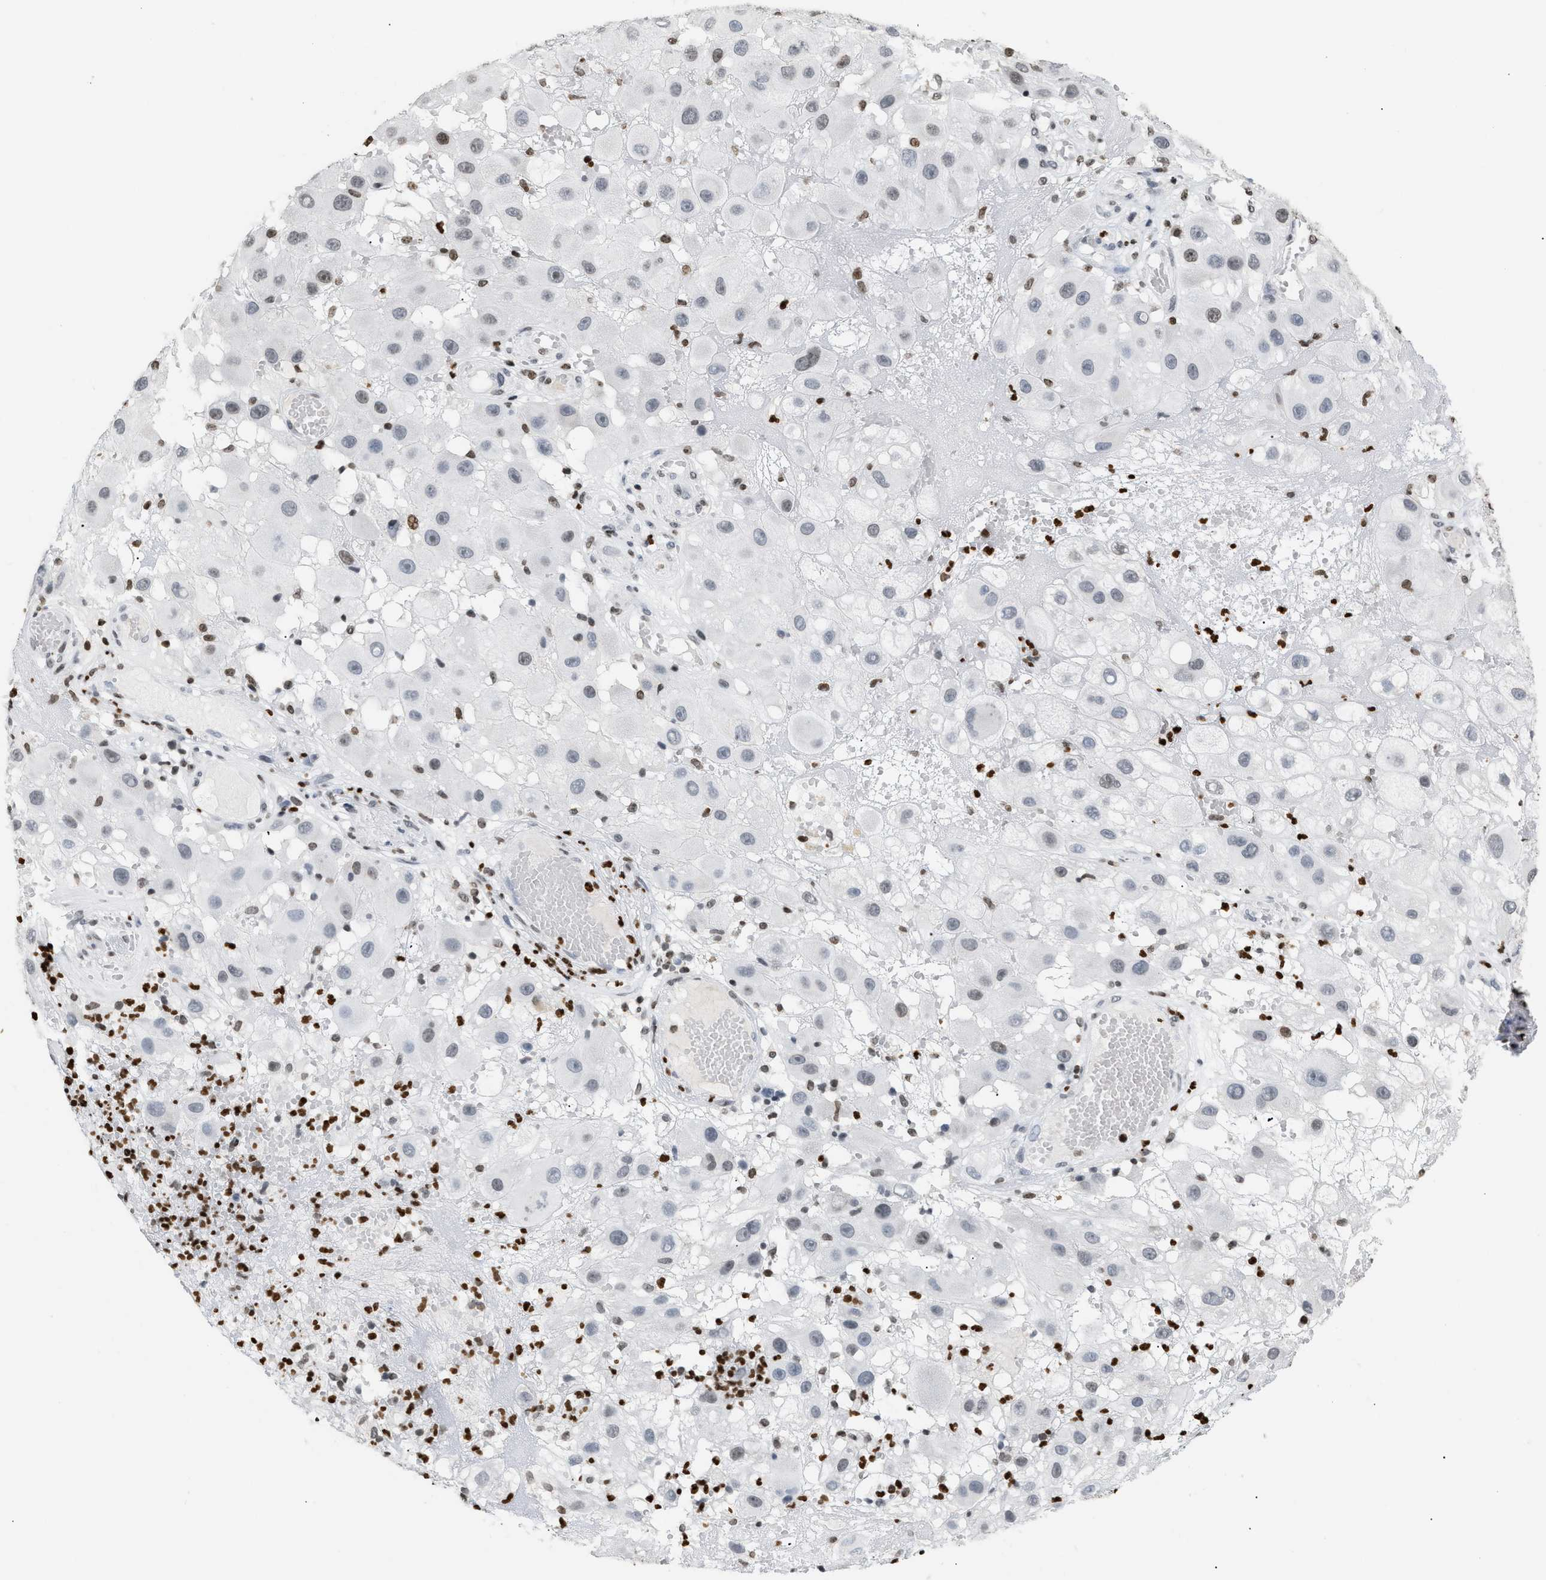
{"staining": {"intensity": "weak", "quantity": "<25%", "location": "nuclear"}, "tissue": "melanoma", "cell_type": "Tumor cells", "image_type": "cancer", "snomed": [{"axis": "morphology", "description": "Malignant melanoma, NOS"}, {"axis": "topography", "description": "Skin"}], "caption": "Melanoma was stained to show a protein in brown. There is no significant staining in tumor cells.", "gene": "HMGN2", "patient": {"sex": "female", "age": 81}}